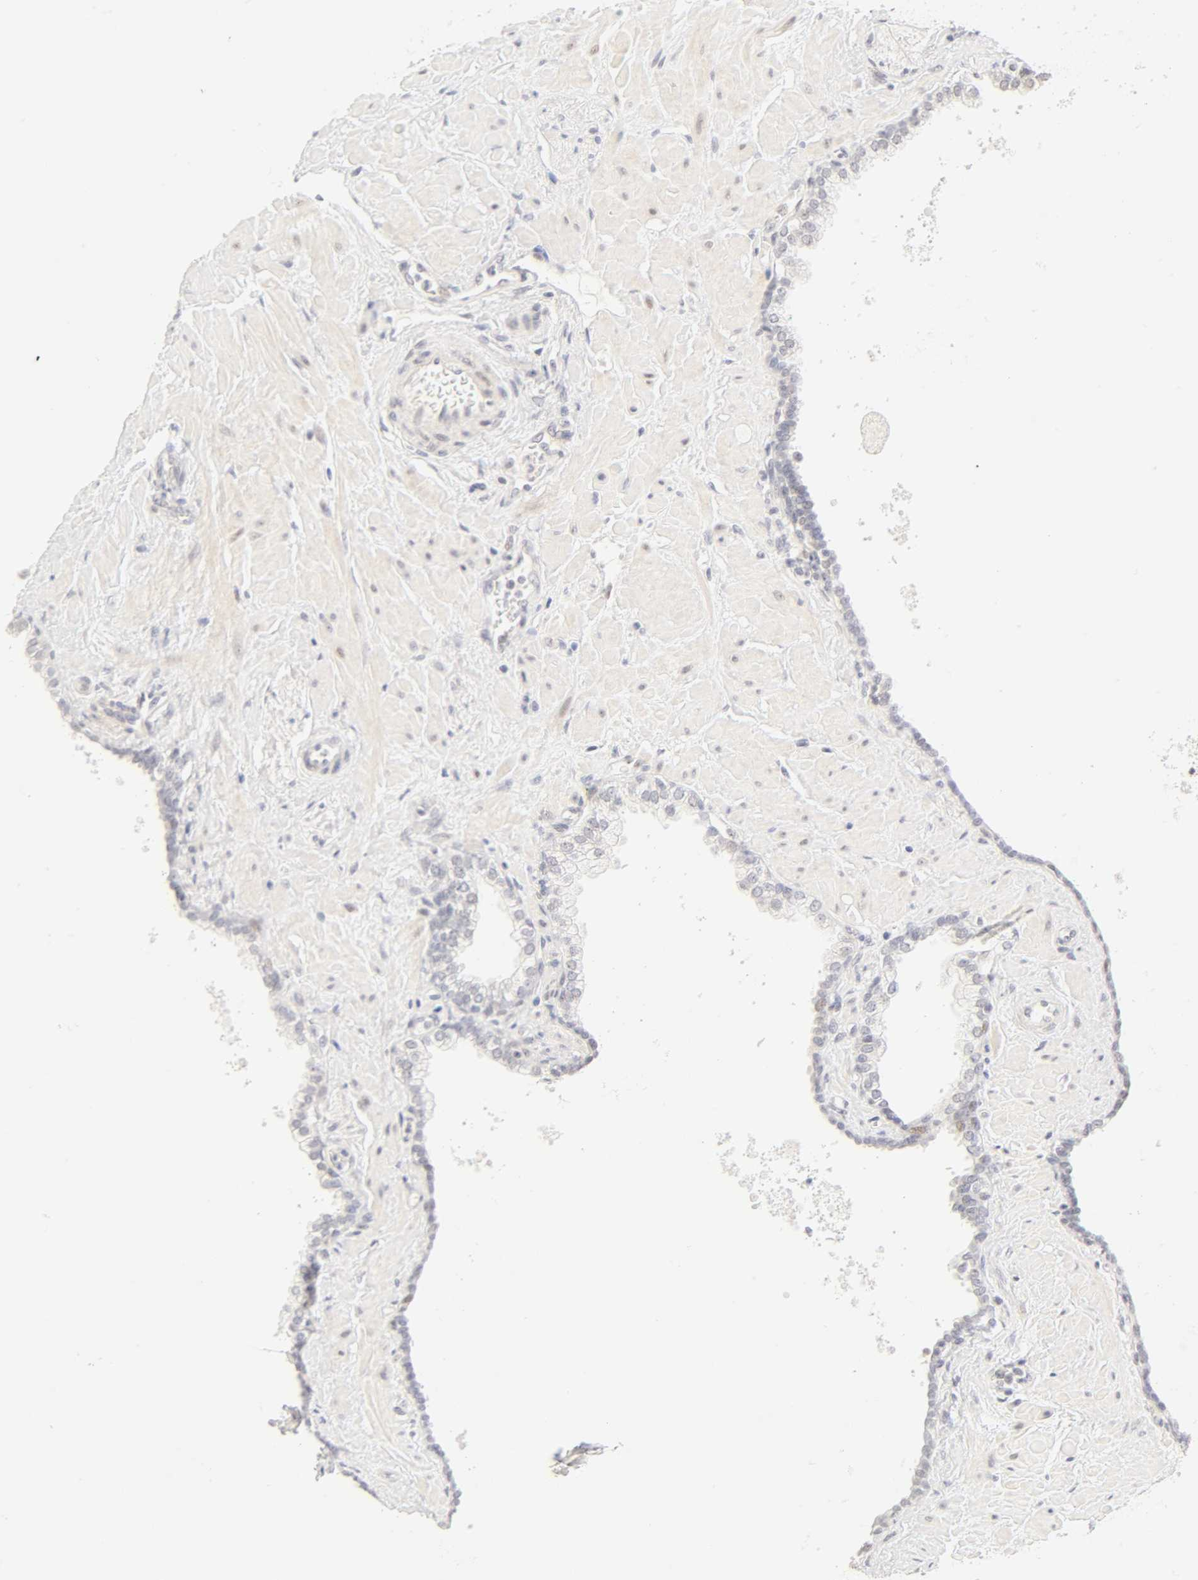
{"staining": {"intensity": "weak", "quantity": "<25%", "location": "nuclear"}, "tissue": "prostate", "cell_type": "Glandular cells", "image_type": "normal", "snomed": [{"axis": "morphology", "description": "Normal tissue, NOS"}, {"axis": "topography", "description": "Prostate"}], "caption": "An immunohistochemistry (IHC) histopathology image of unremarkable prostate is shown. There is no staining in glandular cells of prostate.", "gene": "MNAT1", "patient": {"sex": "male", "age": 60}}